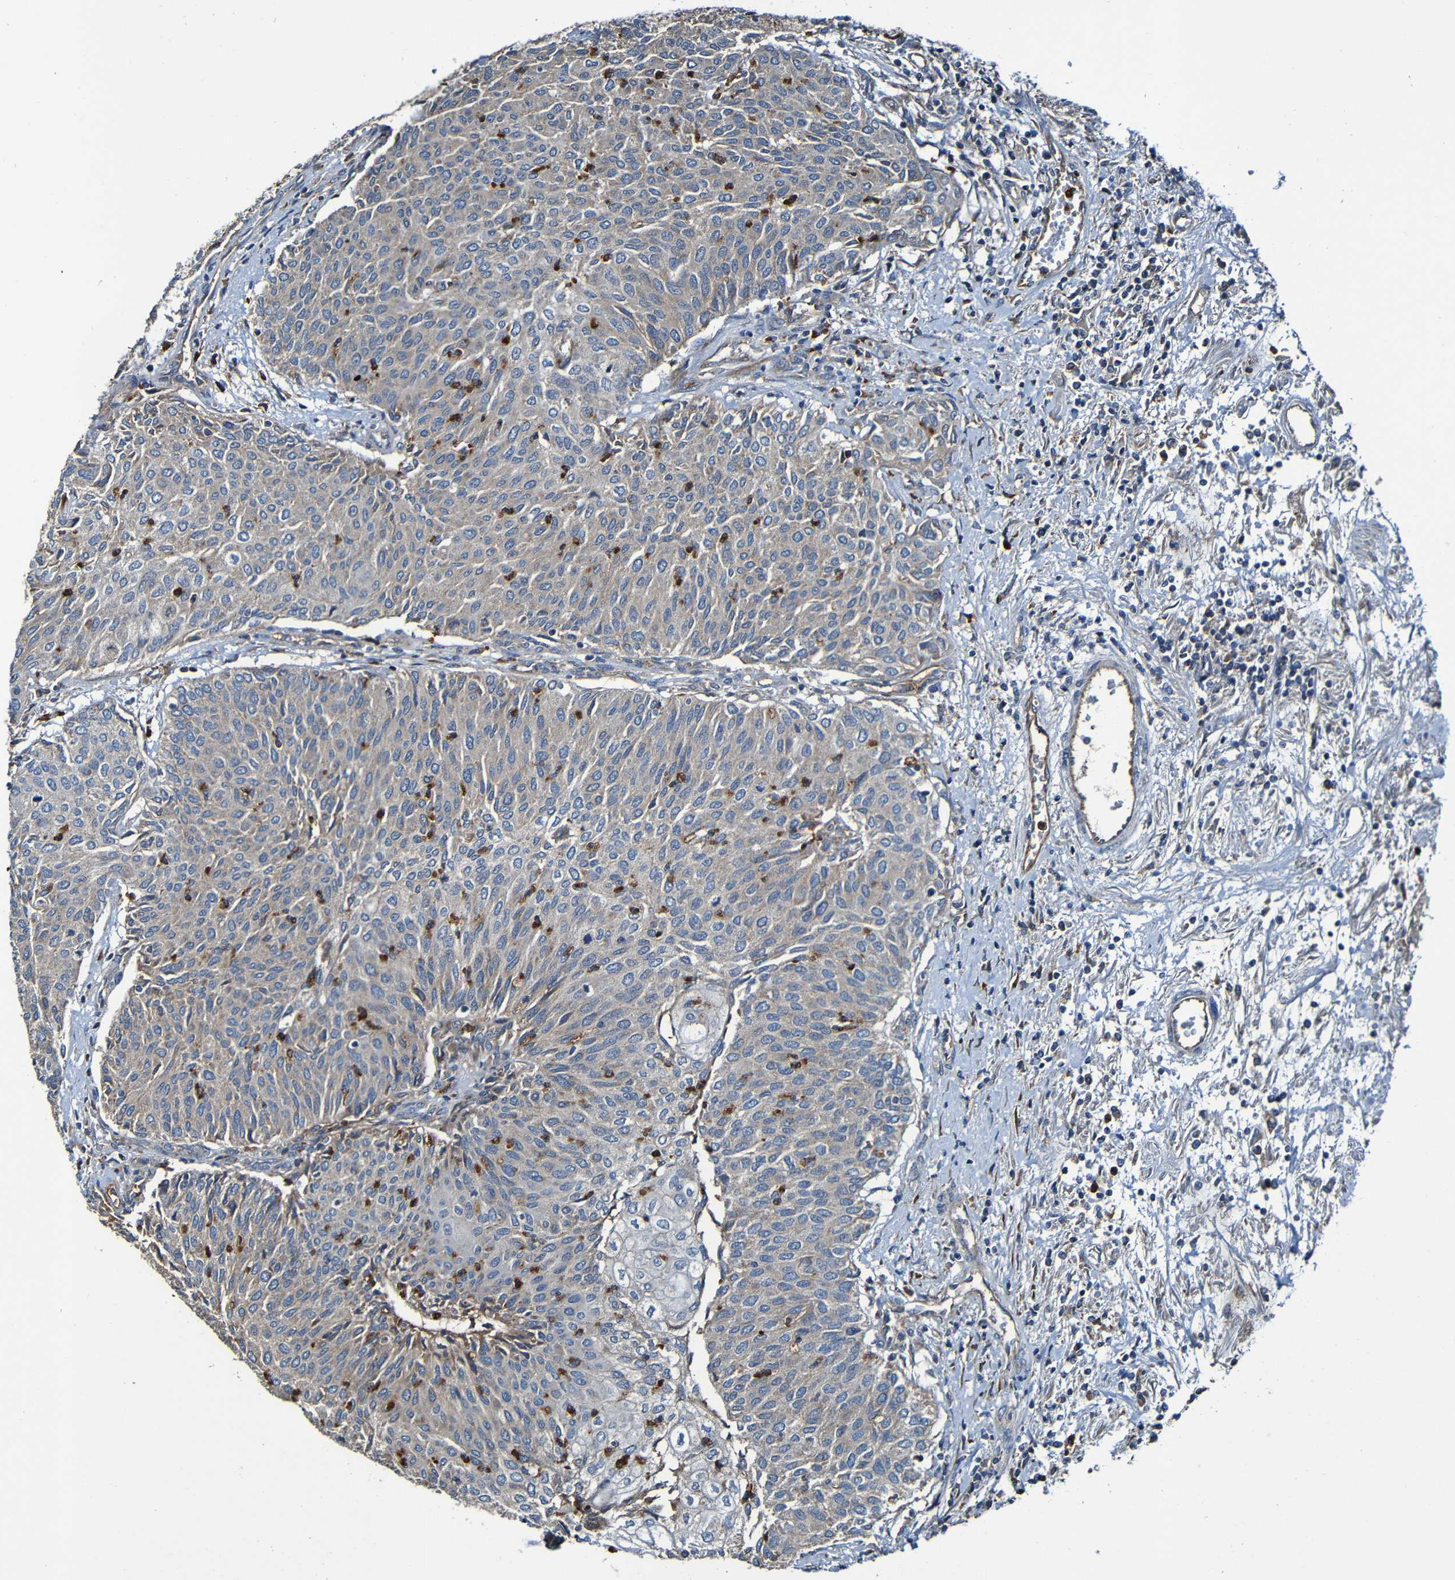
{"staining": {"intensity": "weak", "quantity": ">75%", "location": "cytoplasmic/membranous"}, "tissue": "urothelial cancer", "cell_type": "Tumor cells", "image_type": "cancer", "snomed": [{"axis": "morphology", "description": "Urothelial carcinoma, Low grade"}, {"axis": "topography", "description": "Urinary bladder"}], "caption": "Weak cytoplasmic/membranous positivity for a protein is appreciated in approximately >75% of tumor cells of urothelial carcinoma (low-grade) using immunohistochemistry.", "gene": "ADAM15", "patient": {"sex": "female", "age": 79}}